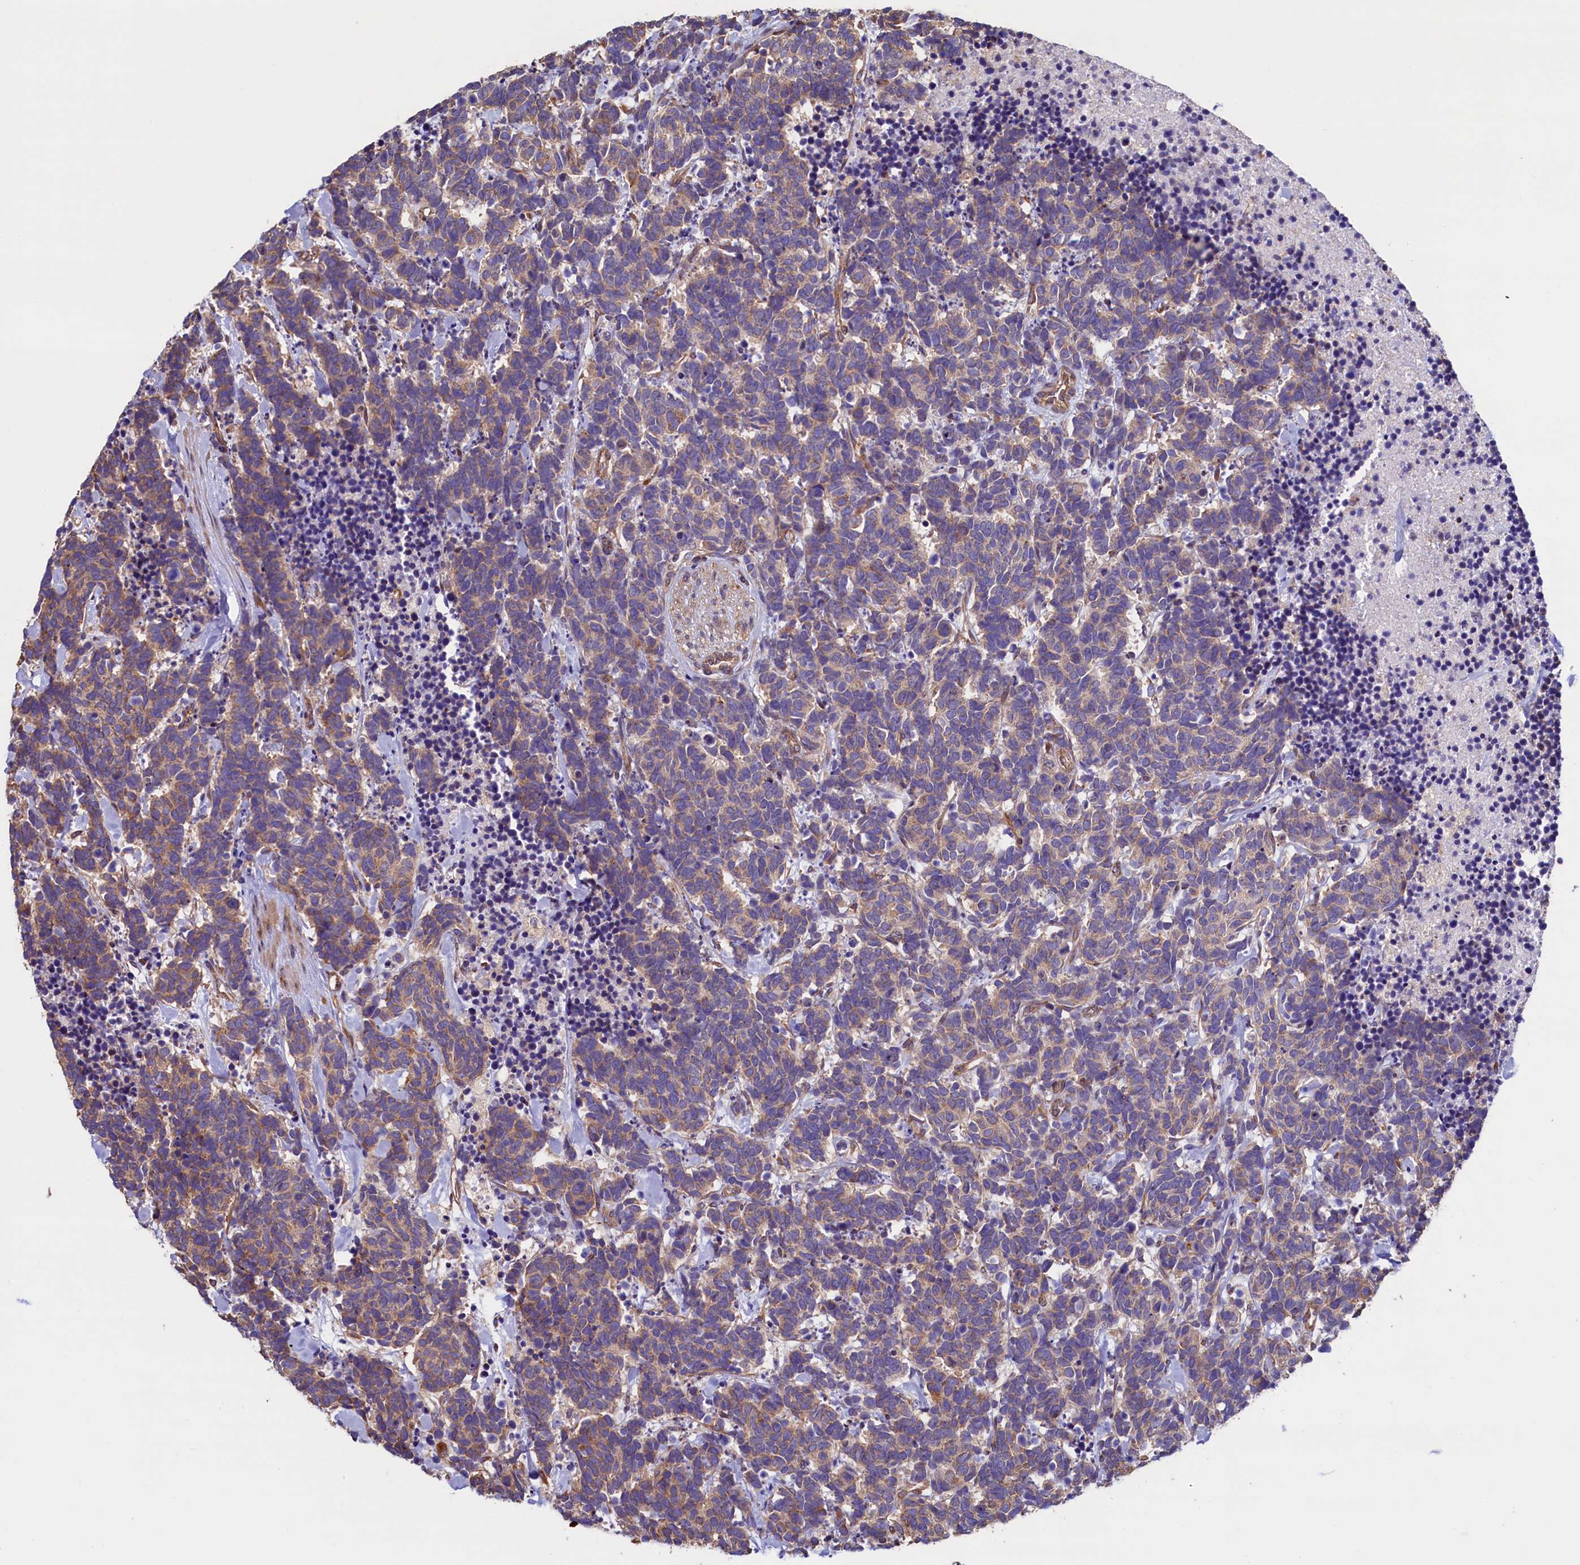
{"staining": {"intensity": "weak", "quantity": "25%-75%", "location": "cytoplasmic/membranous"}, "tissue": "carcinoid", "cell_type": "Tumor cells", "image_type": "cancer", "snomed": [{"axis": "morphology", "description": "Carcinoma, NOS"}, {"axis": "morphology", "description": "Carcinoid, malignant, NOS"}, {"axis": "topography", "description": "Prostate"}], "caption": "An image showing weak cytoplasmic/membranous positivity in approximately 25%-75% of tumor cells in carcinoid, as visualized by brown immunohistochemical staining.", "gene": "ATXN2L", "patient": {"sex": "male", "age": 57}}